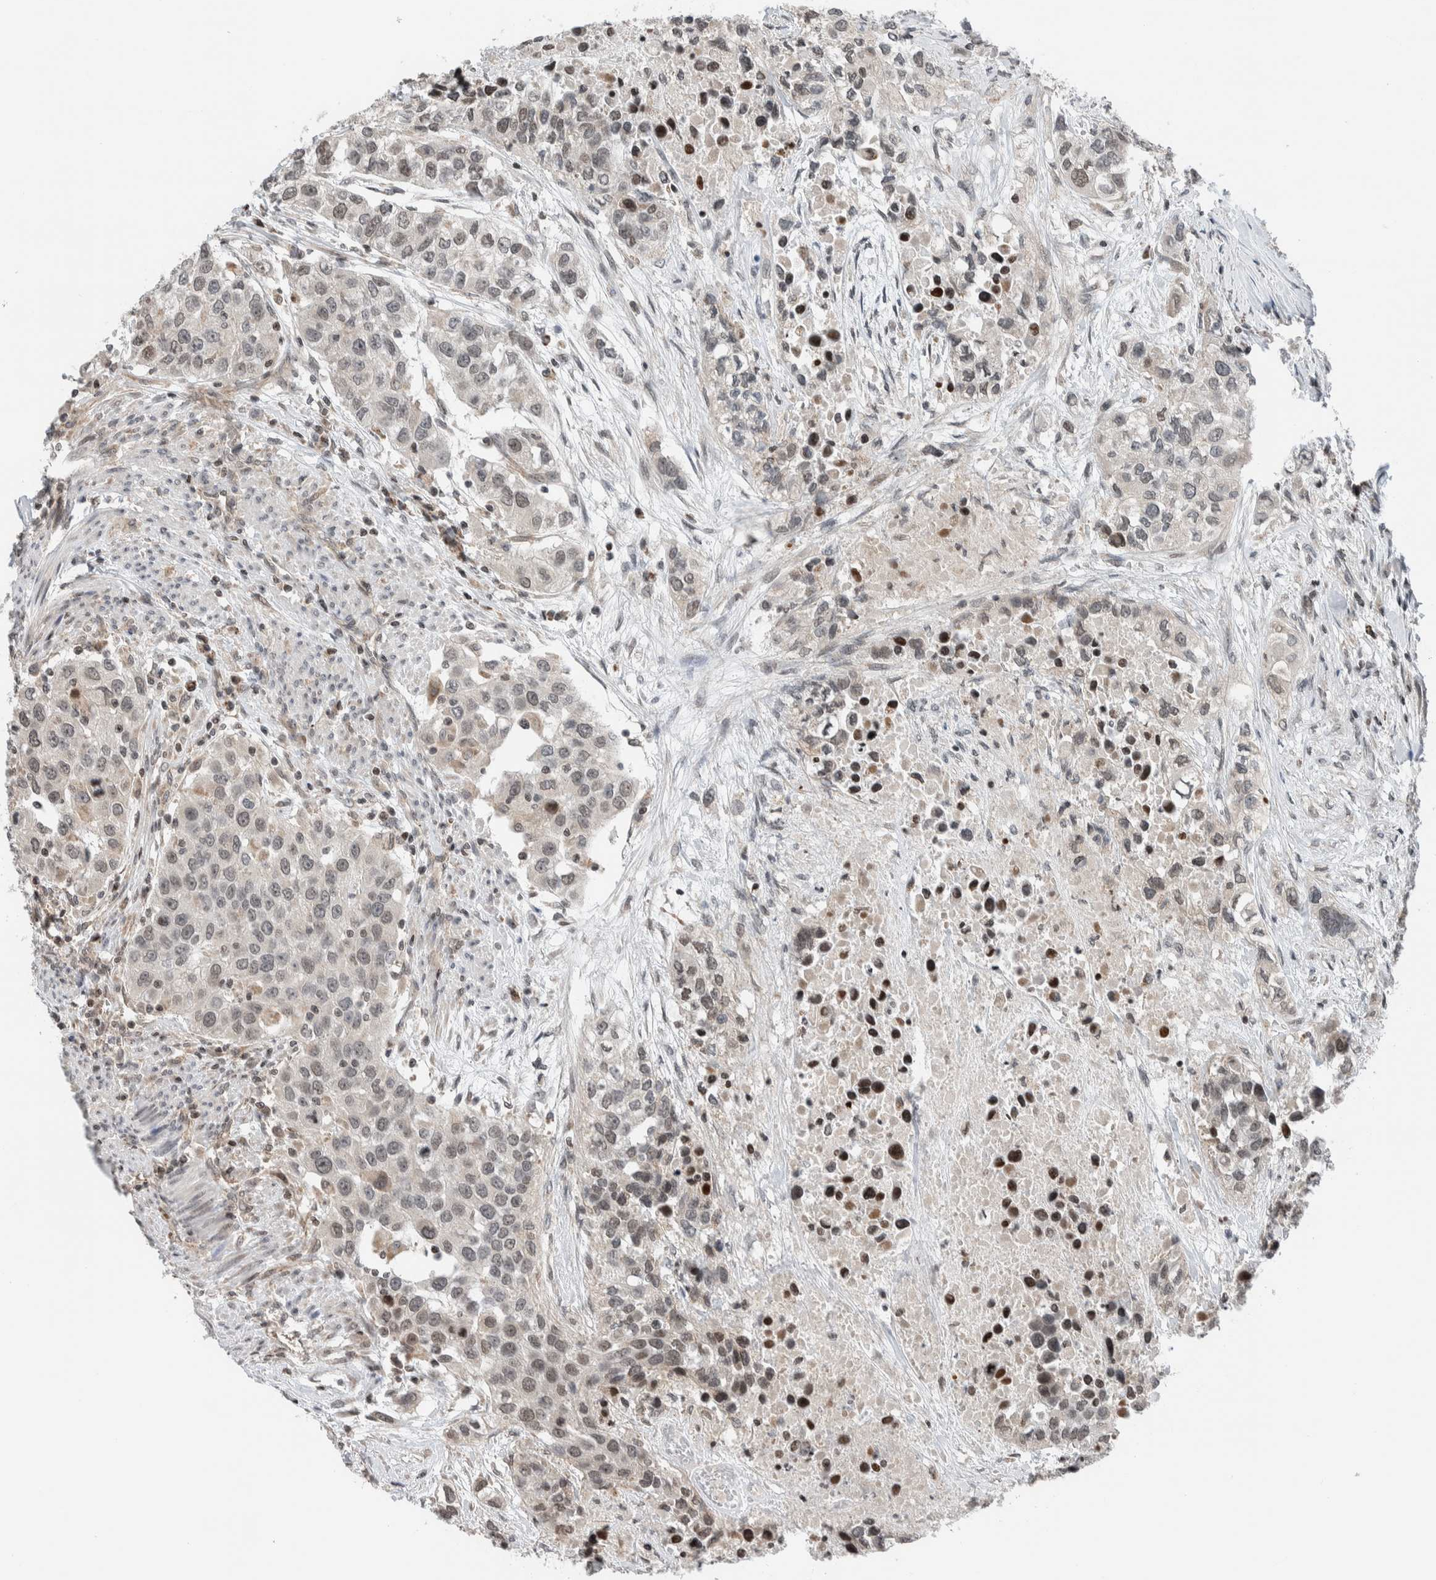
{"staining": {"intensity": "weak", "quantity": "25%-75%", "location": "nuclear"}, "tissue": "urothelial cancer", "cell_type": "Tumor cells", "image_type": "cancer", "snomed": [{"axis": "morphology", "description": "Urothelial carcinoma, High grade"}, {"axis": "topography", "description": "Urinary bladder"}], "caption": "A histopathology image of urothelial cancer stained for a protein demonstrates weak nuclear brown staining in tumor cells.", "gene": "NPLOC4", "patient": {"sex": "female", "age": 80}}